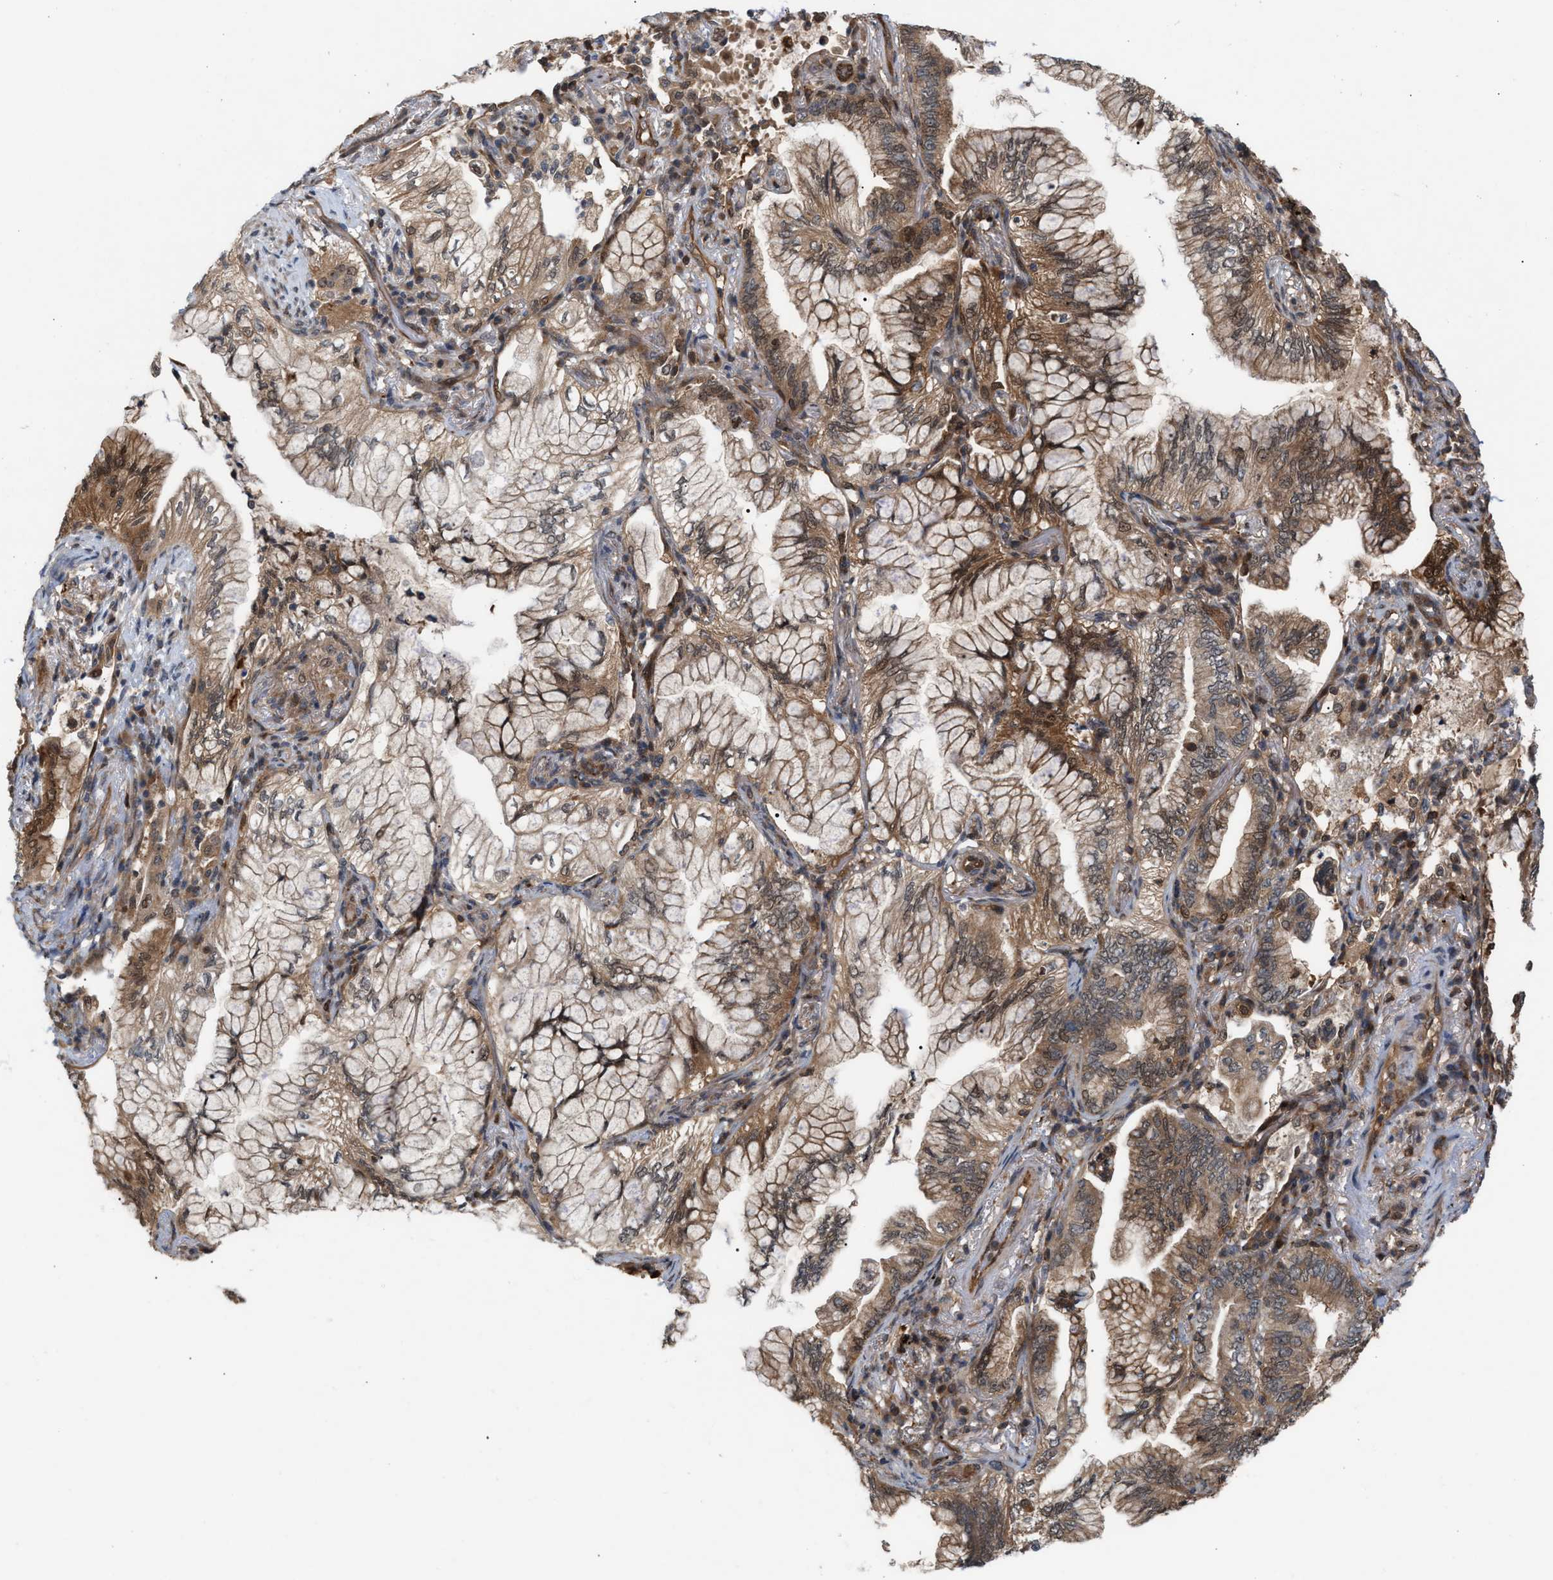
{"staining": {"intensity": "moderate", "quantity": ">75%", "location": "cytoplasmic/membranous"}, "tissue": "lung cancer", "cell_type": "Tumor cells", "image_type": "cancer", "snomed": [{"axis": "morphology", "description": "Adenocarcinoma, NOS"}, {"axis": "topography", "description": "Lung"}], "caption": "About >75% of tumor cells in human lung adenocarcinoma display moderate cytoplasmic/membranous protein expression as visualized by brown immunohistochemical staining.", "gene": "GLOD4", "patient": {"sex": "female", "age": 70}}